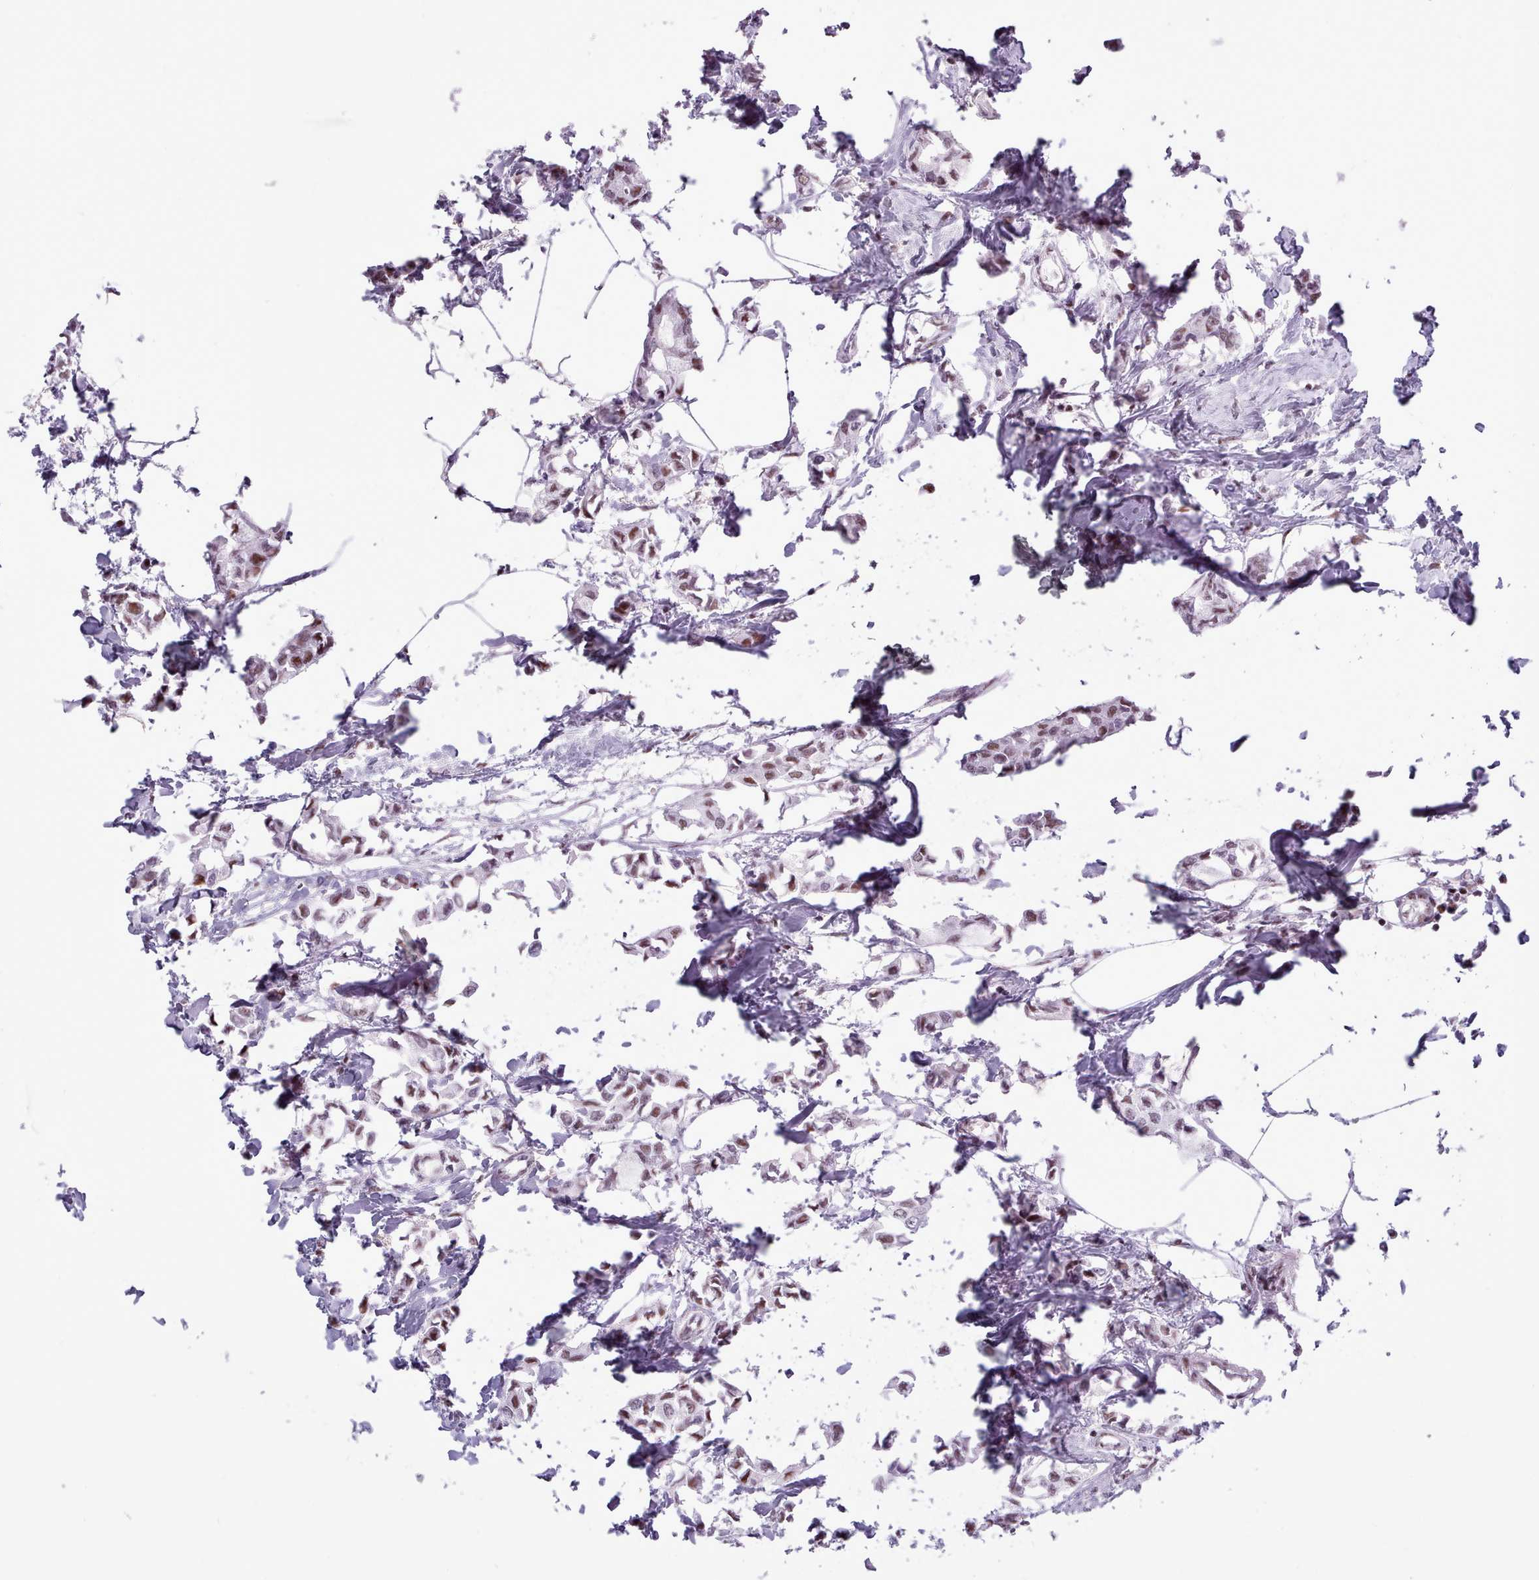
{"staining": {"intensity": "moderate", "quantity": ">75%", "location": "nuclear"}, "tissue": "breast cancer", "cell_type": "Tumor cells", "image_type": "cancer", "snomed": [{"axis": "morphology", "description": "Duct carcinoma"}, {"axis": "topography", "description": "Breast"}], "caption": "This is a micrograph of immunohistochemistry staining of invasive ductal carcinoma (breast), which shows moderate expression in the nuclear of tumor cells.", "gene": "SRSF4", "patient": {"sex": "female", "age": 73}}